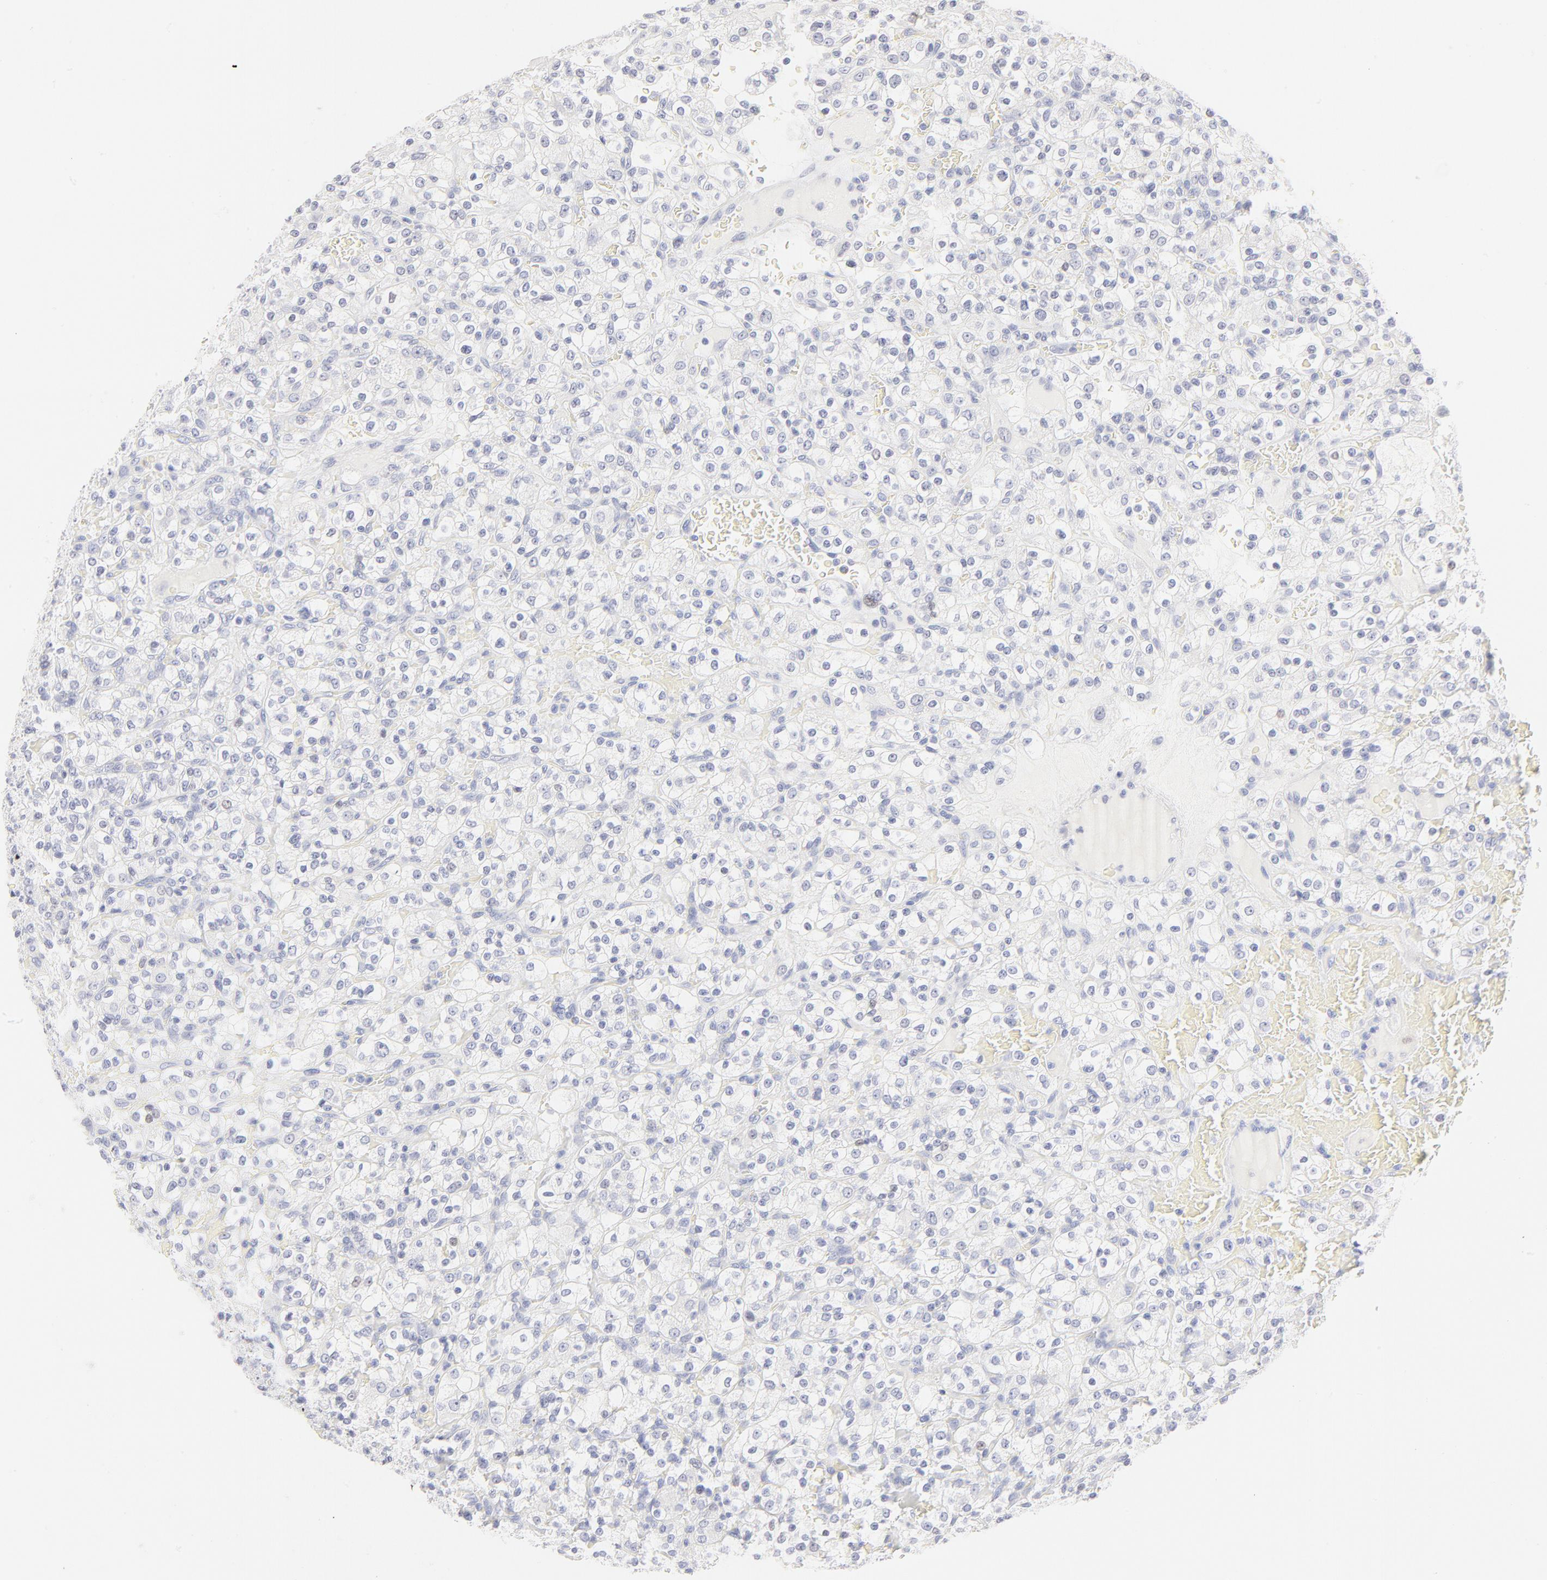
{"staining": {"intensity": "weak", "quantity": "<25%", "location": "nuclear"}, "tissue": "renal cancer", "cell_type": "Tumor cells", "image_type": "cancer", "snomed": [{"axis": "morphology", "description": "Normal tissue, NOS"}, {"axis": "morphology", "description": "Adenocarcinoma, NOS"}, {"axis": "topography", "description": "Kidney"}], "caption": "DAB immunohistochemical staining of human renal adenocarcinoma shows no significant positivity in tumor cells. (DAB IHC, high magnification).", "gene": "ELF3", "patient": {"sex": "female", "age": 72}}